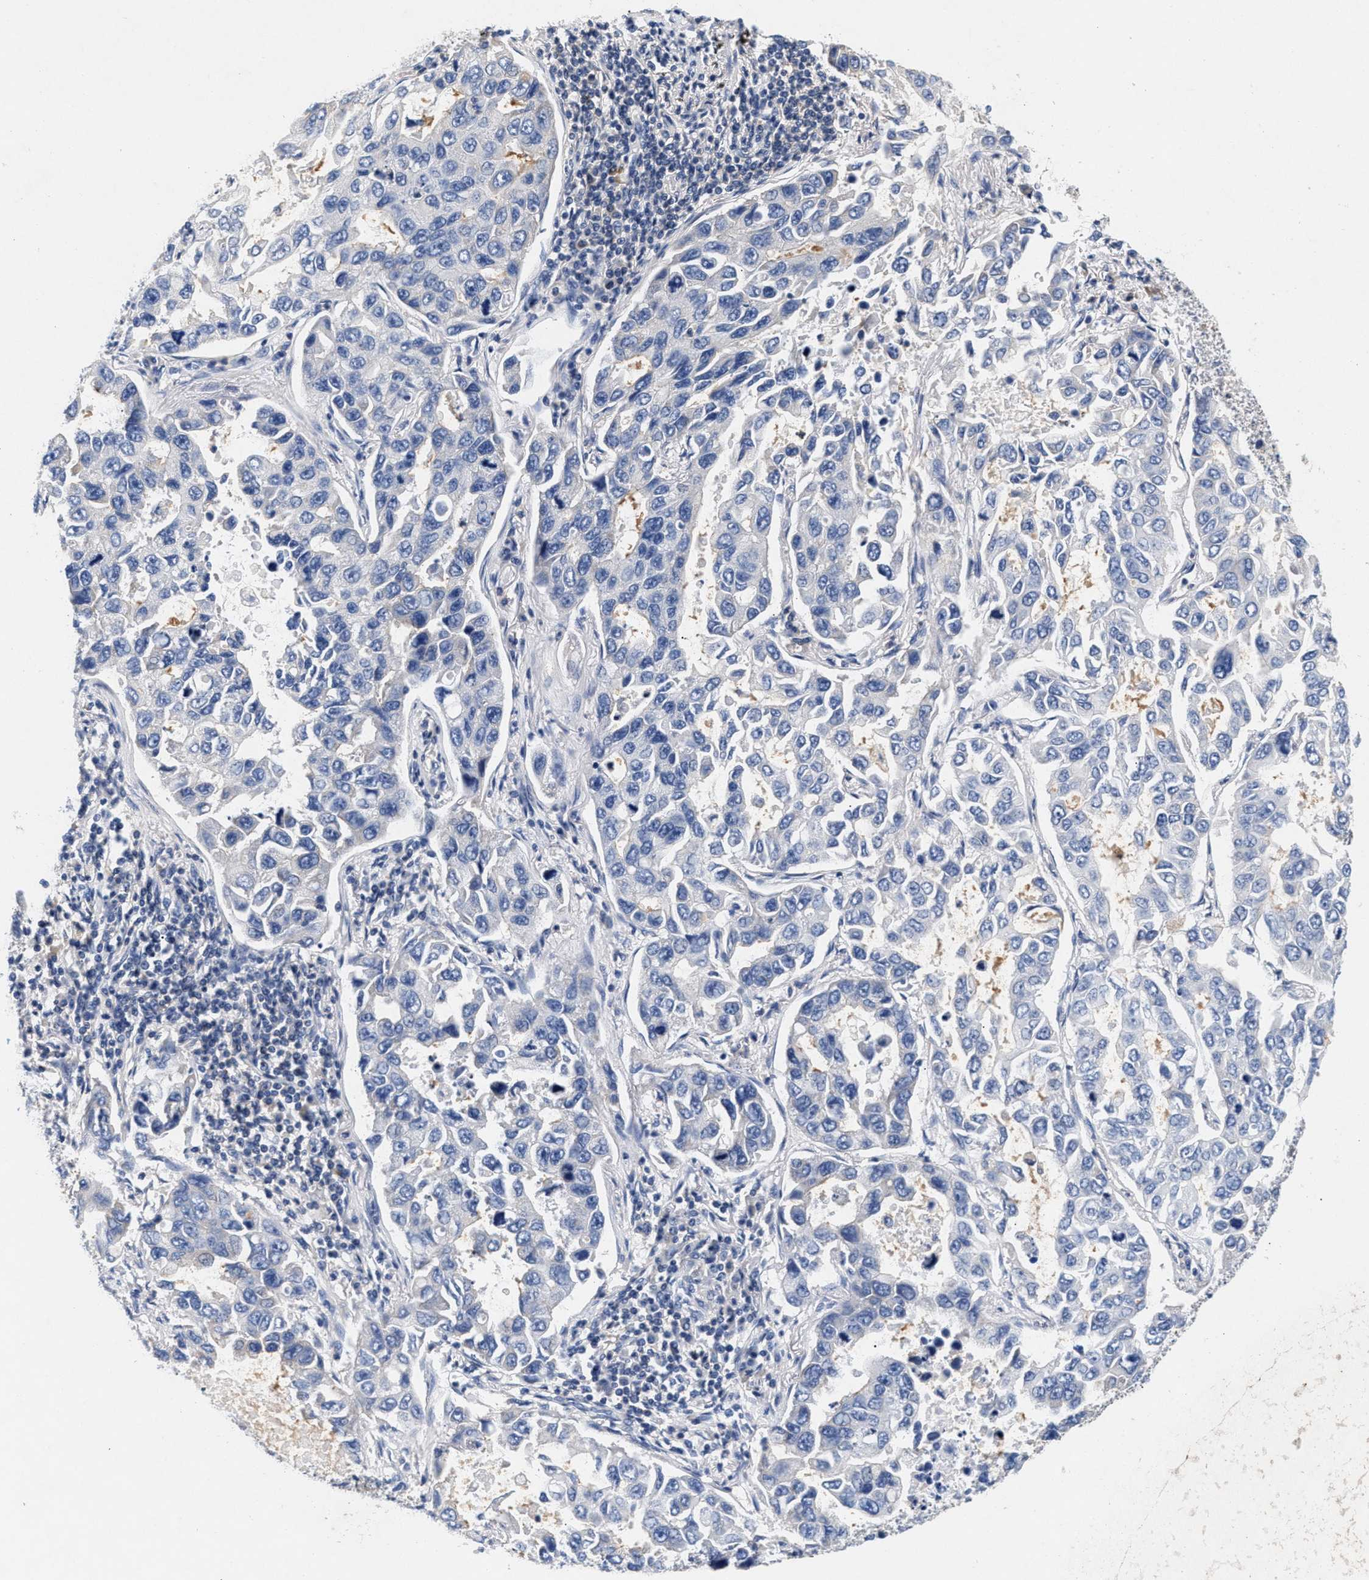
{"staining": {"intensity": "negative", "quantity": "none", "location": "none"}, "tissue": "lung cancer", "cell_type": "Tumor cells", "image_type": "cancer", "snomed": [{"axis": "morphology", "description": "Adenocarcinoma, NOS"}, {"axis": "topography", "description": "Lung"}], "caption": "An IHC histopathology image of lung adenocarcinoma is shown. There is no staining in tumor cells of lung adenocarcinoma.", "gene": "GNAI3", "patient": {"sex": "male", "age": 64}}